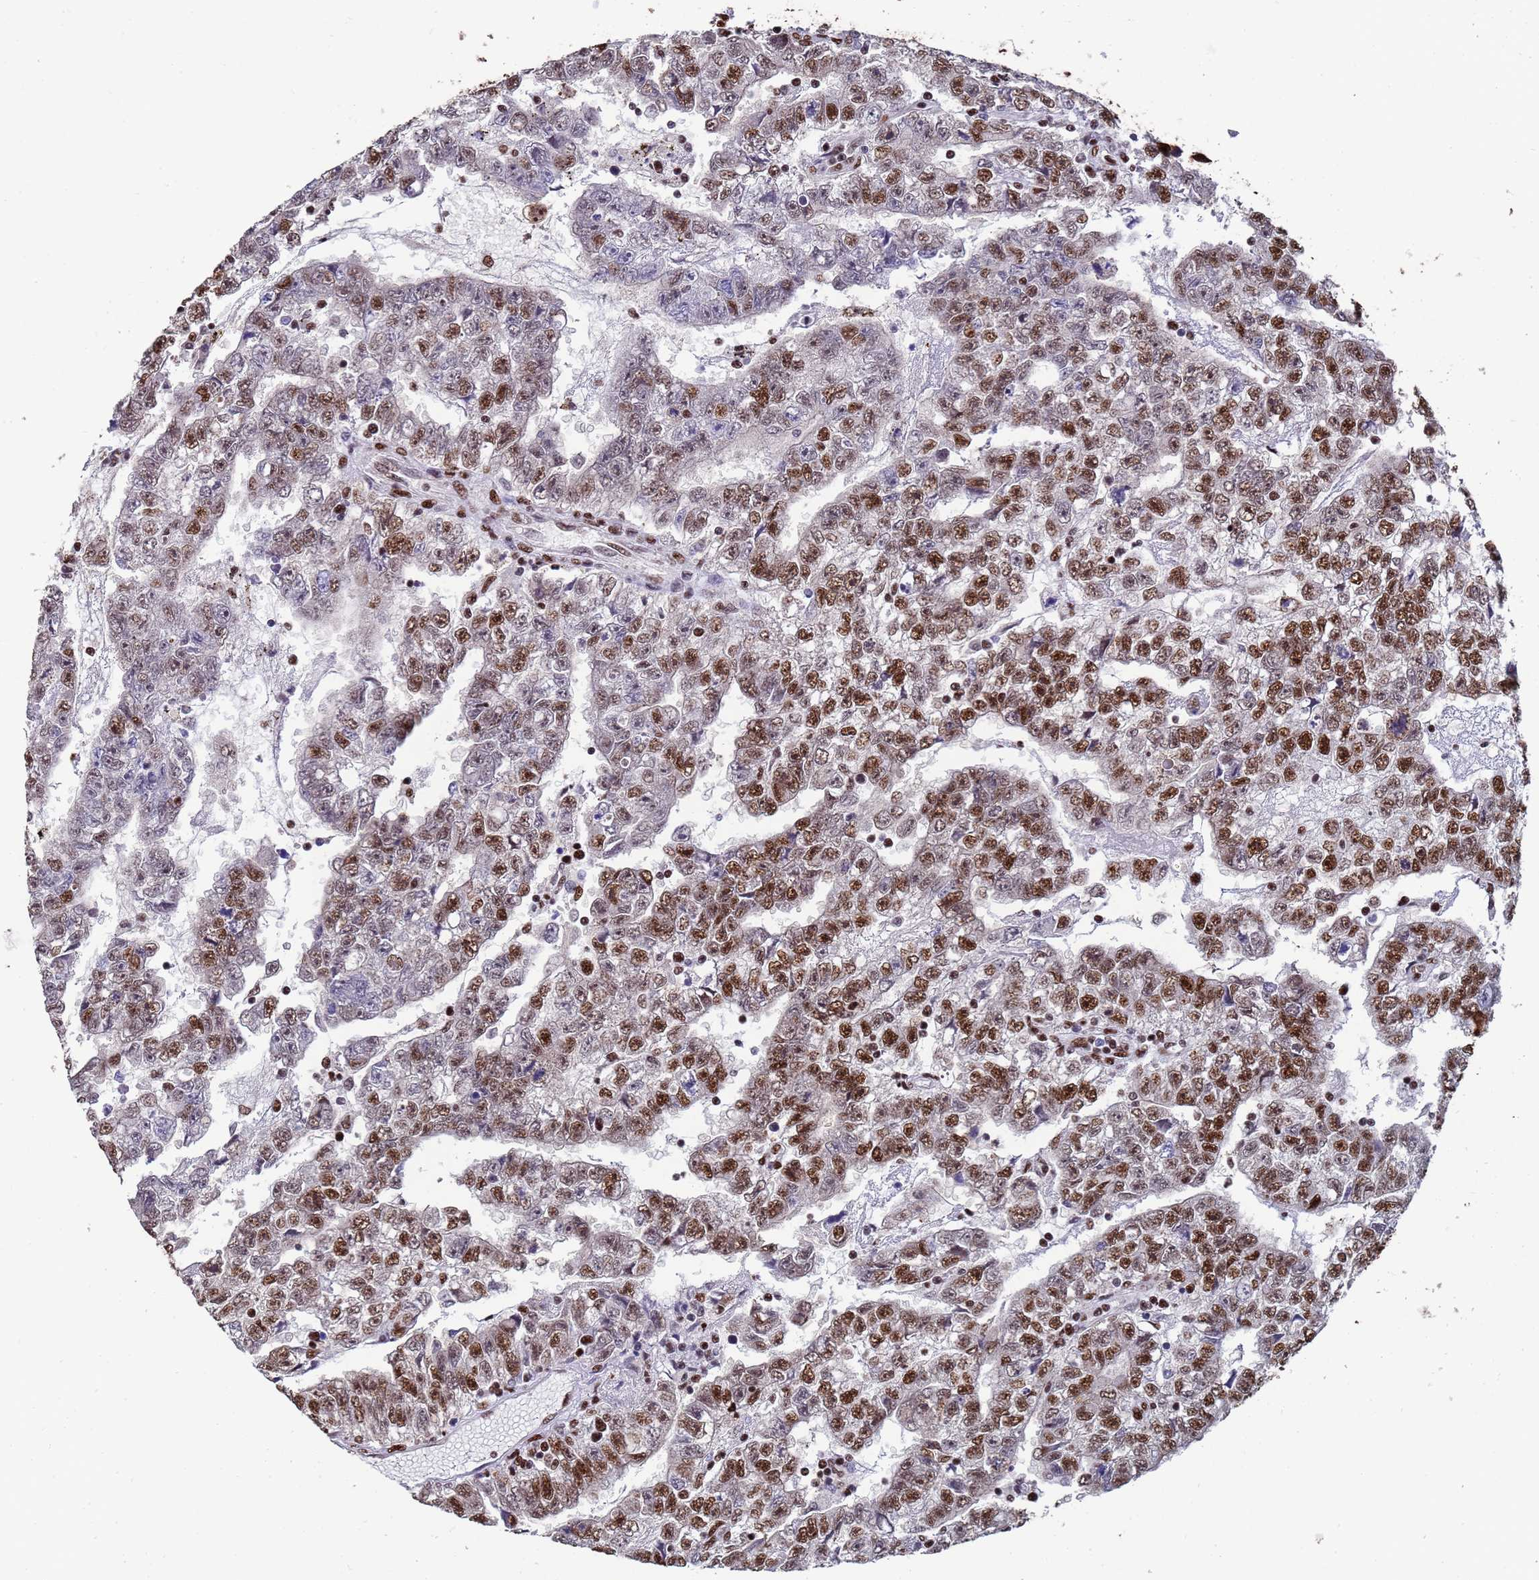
{"staining": {"intensity": "strong", "quantity": ">75%", "location": "nuclear"}, "tissue": "testis cancer", "cell_type": "Tumor cells", "image_type": "cancer", "snomed": [{"axis": "morphology", "description": "Carcinoma, Embryonal, NOS"}, {"axis": "topography", "description": "Testis"}], "caption": "Immunohistochemistry staining of testis embryonal carcinoma, which shows high levels of strong nuclear staining in approximately >75% of tumor cells indicating strong nuclear protein positivity. The staining was performed using DAB (3,3'-diaminobenzidine) (brown) for protein detection and nuclei were counterstained in hematoxylin (blue).", "gene": "SF3B2", "patient": {"sex": "male", "age": 25}}